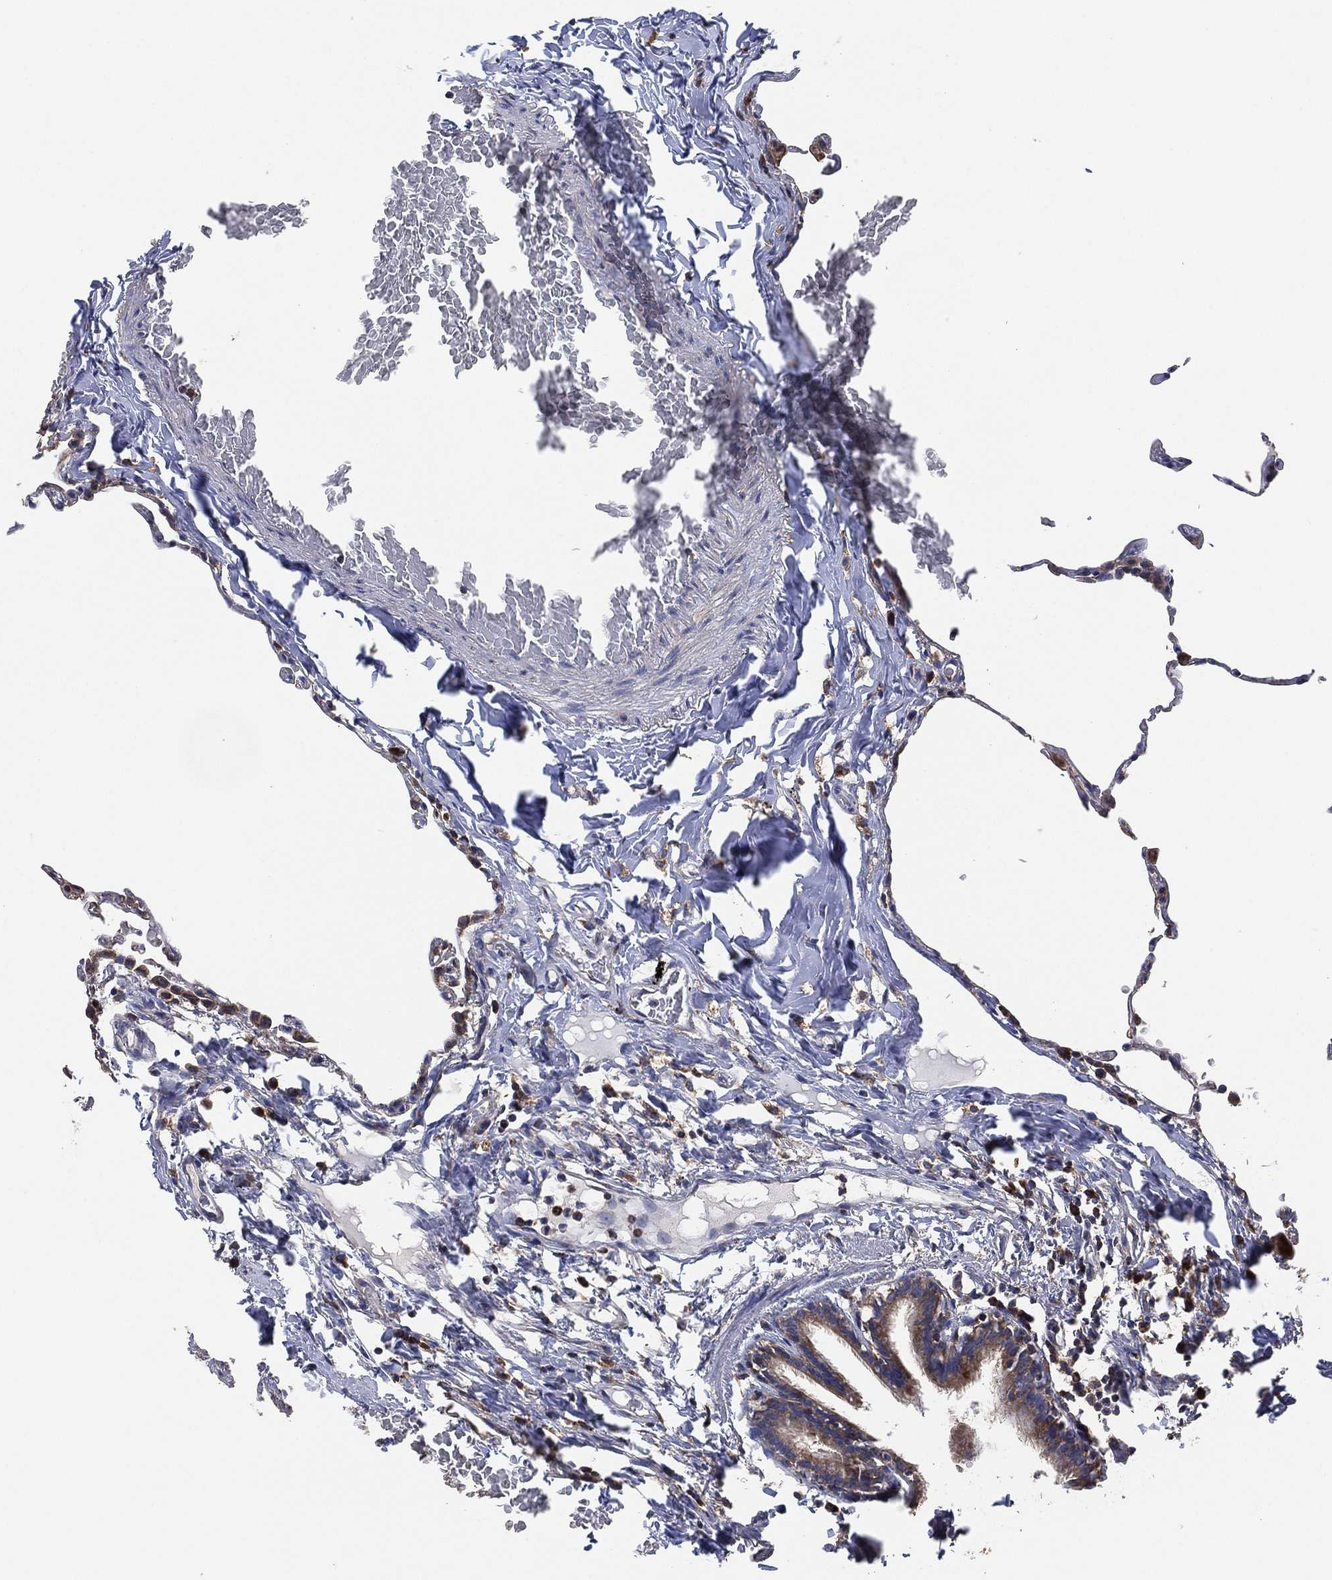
{"staining": {"intensity": "moderate", "quantity": "25%-75%", "location": "cytoplasmic/membranous"}, "tissue": "lung", "cell_type": "Alveolar cells", "image_type": "normal", "snomed": [{"axis": "morphology", "description": "Normal tissue, NOS"}, {"axis": "topography", "description": "Lung"}], "caption": "A brown stain highlights moderate cytoplasmic/membranous expression of a protein in alveolar cells of normal lung. The protein is shown in brown color, while the nuclei are stained blue.", "gene": "LIMD1", "patient": {"sex": "female", "age": 57}}